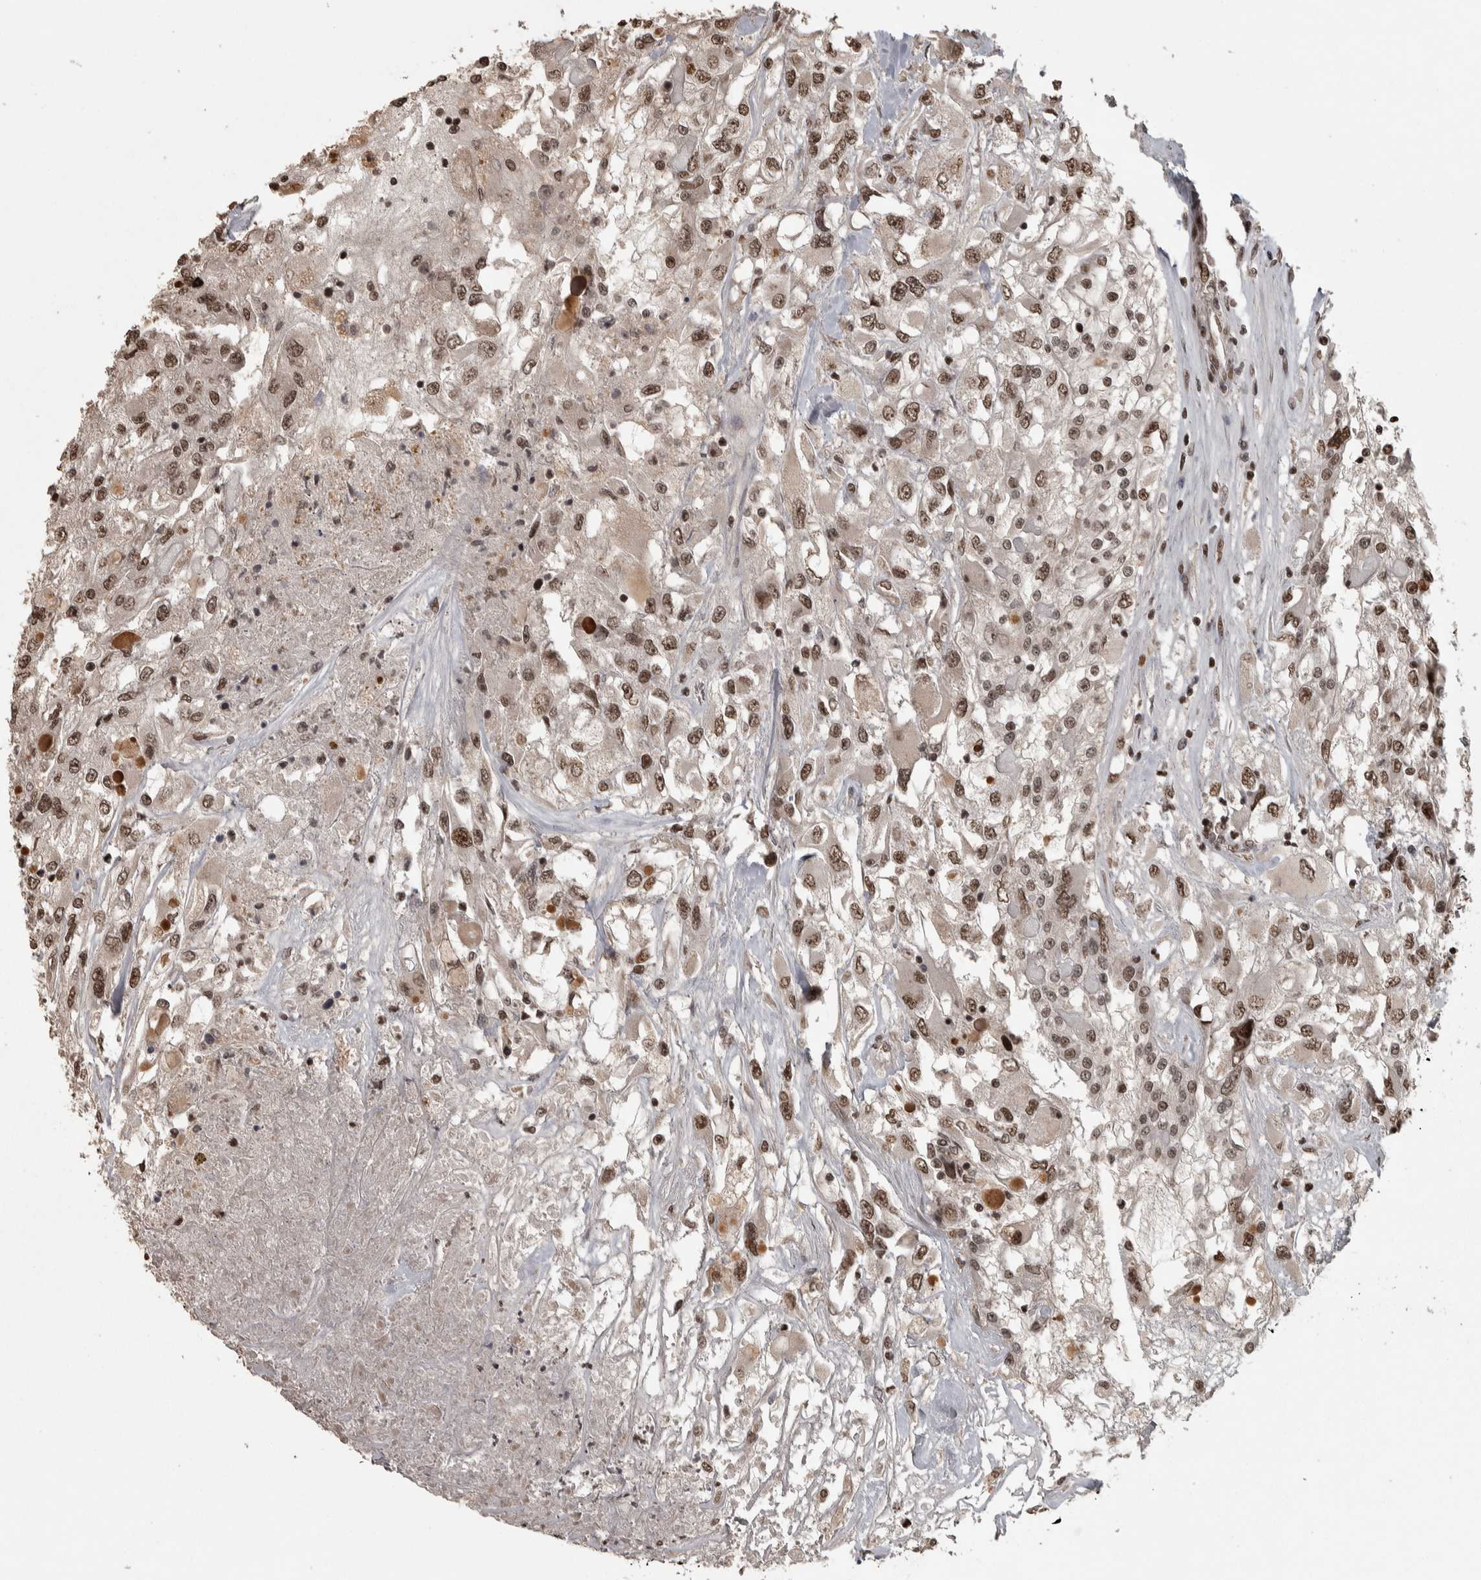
{"staining": {"intensity": "moderate", "quantity": ">75%", "location": "nuclear"}, "tissue": "renal cancer", "cell_type": "Tumor cells", "image_type": "cancer", "snomed": [{"axis": "morphology", "description": "Adenocarcinoma, NOS"}, {"axis": "topography", "description": "Kidney"}], "caption": "A brown stain shows moderate nuclear positivity of a protein in human renal cancer tumor cells.", "gene": "ZFHX4", "patient": {"sex": "female", "age": 52}}